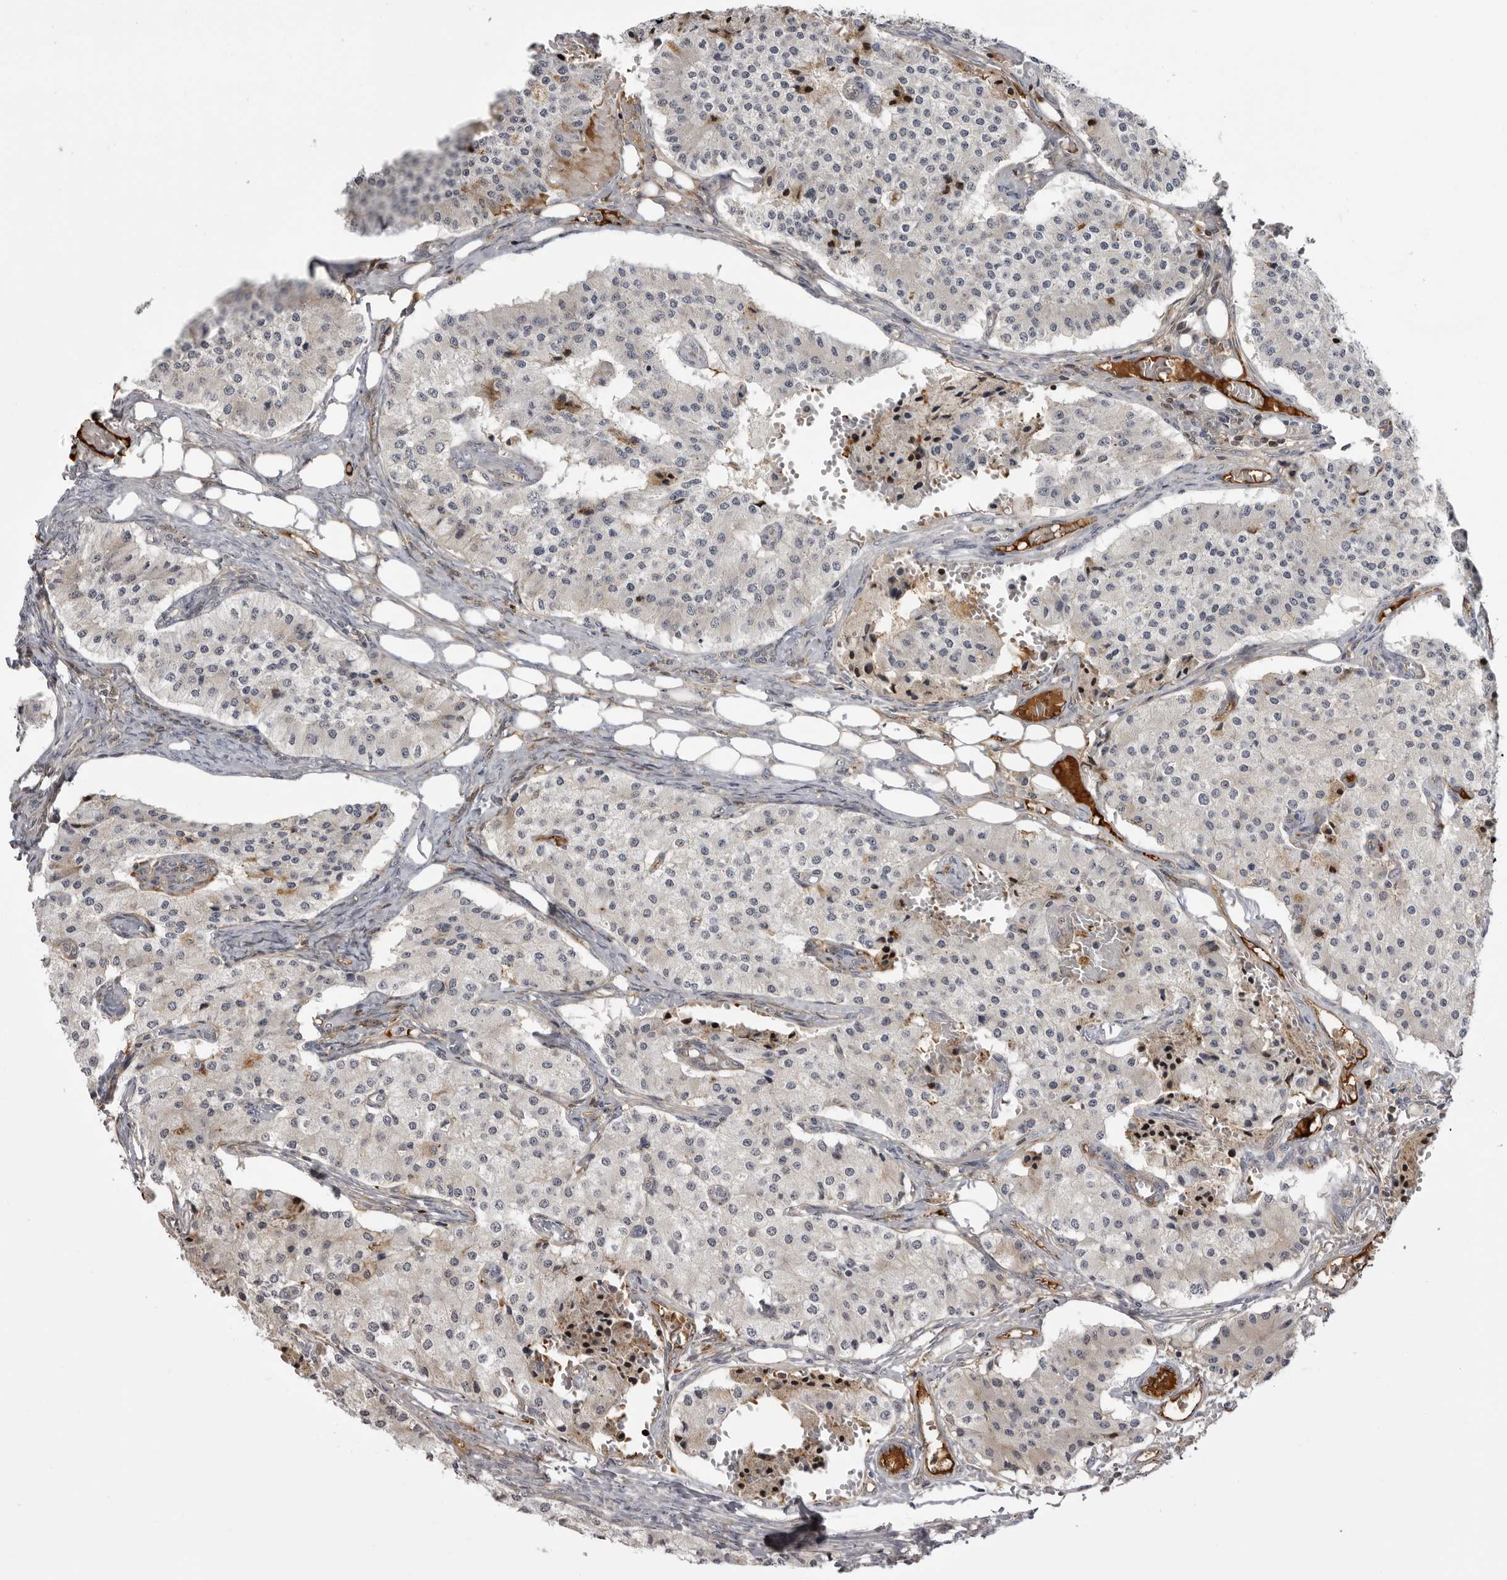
{"staining": {"intensity": "negative", "quantity": "none", "location": "none"}, "tissue": "carcinoid", "cell_type": "Tumor cells", "image_type": "cancer", "snomed": [{"axis": "morphology", "description": "Carcinoid, malignant, NOS"}, {"axis": "topography", "description": "Colon"}], "caption": "Tumor cells show no significant staining in carcinoid.", "gene": "PLEKHF2", "patient": {"sex": "female", "age": 52}}